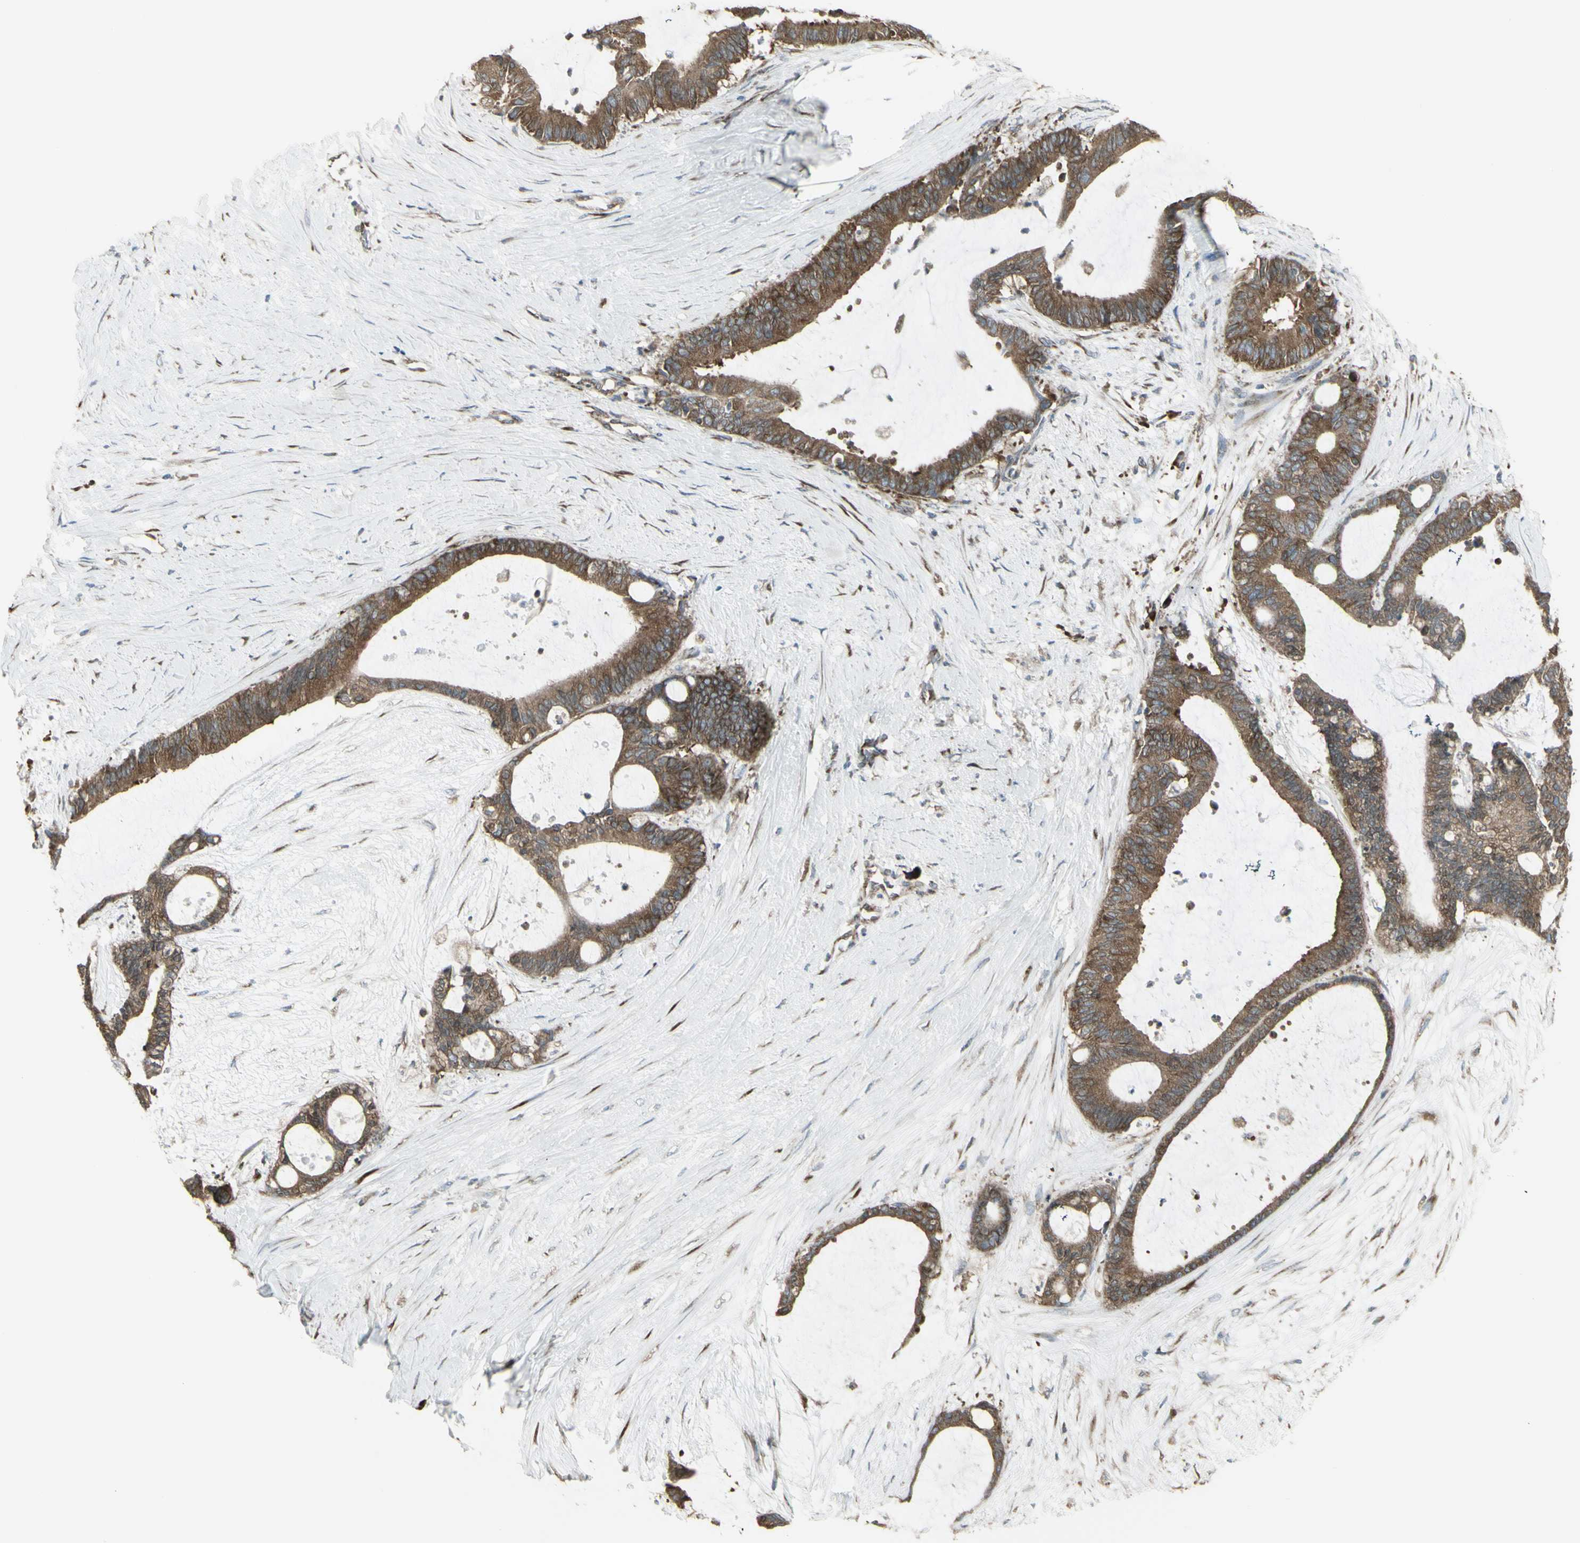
{"staining": {"intensity": "strong", "quantity": ">75%", "location": "cytoplasmic/membranous"}, "tissue": "liver cancer", "cell_type": "Tumor cells", "image_type": "cancer", "snomed": [{"axis": "morphology", "description": "Cholangiocarcinoma"}, {"axis": "topography", "description": "Liver"}], "caption": "Protein staining of liver cholangiocarcinoma tissue reveals strong cytoplasmic/membranous expression in approximately >75% of tumor cells.", "gene": "FKBP3", "patient": {"sex": "female", "age": 73}}